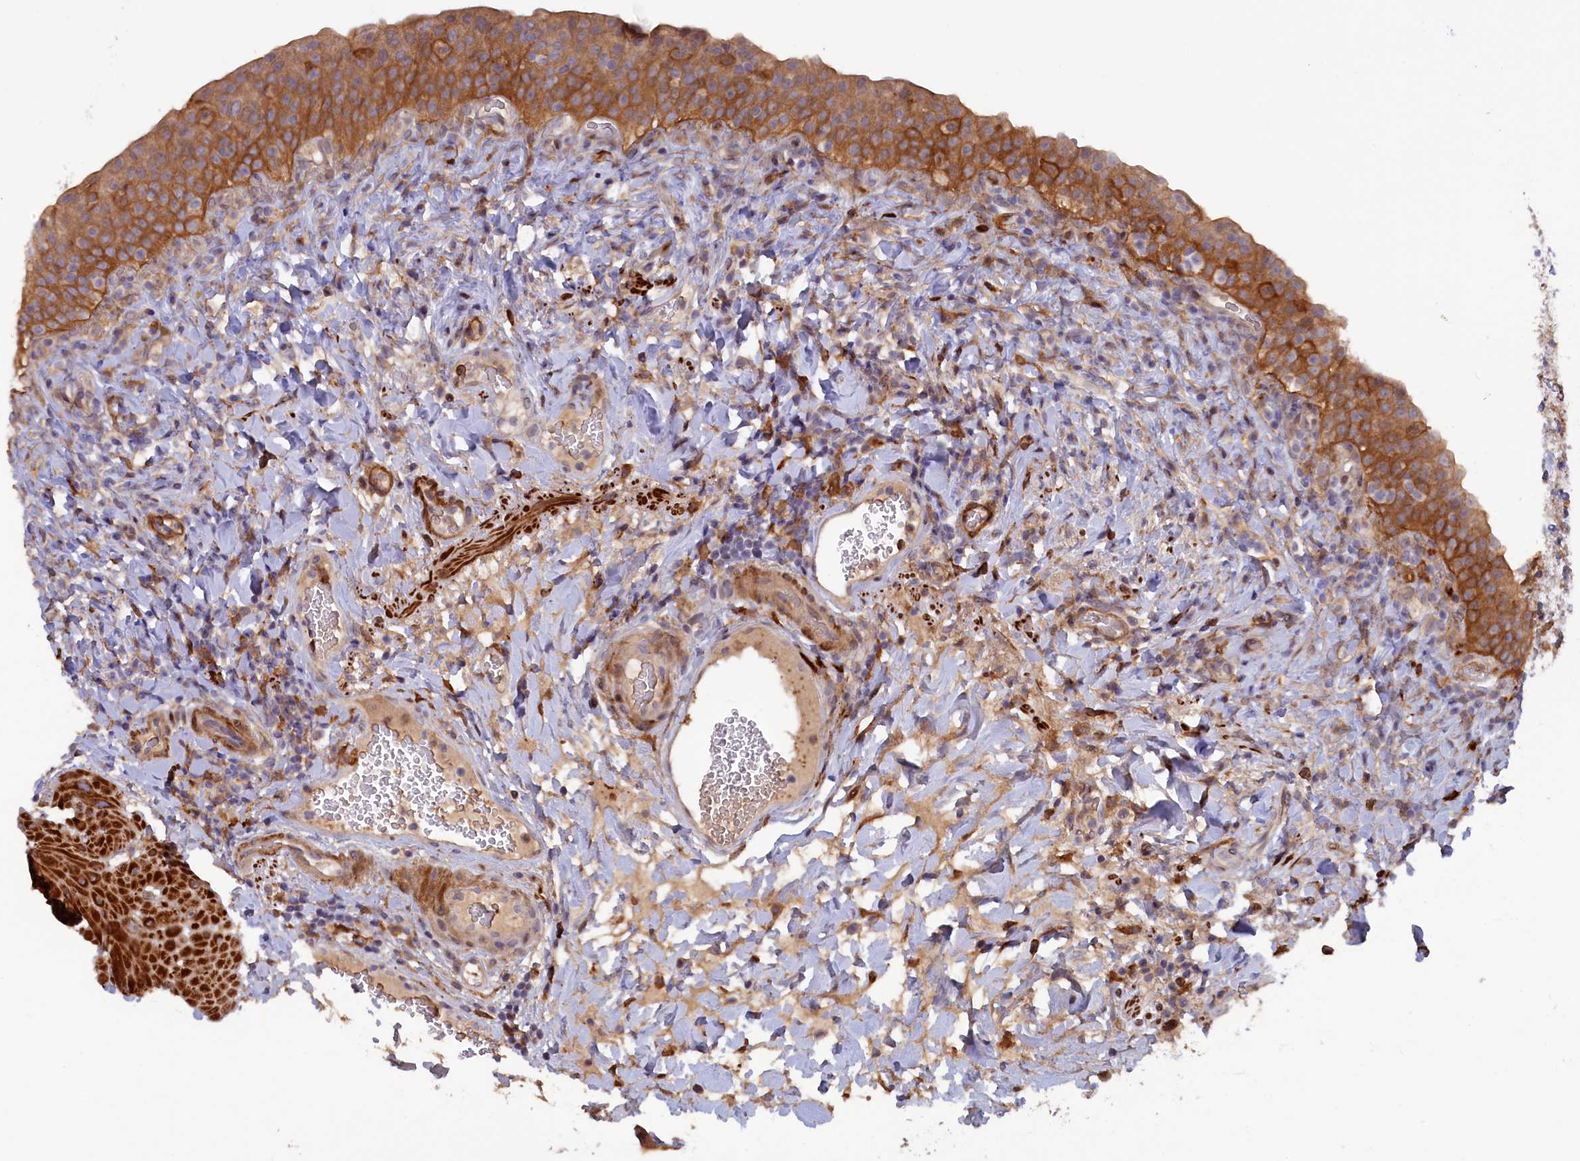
{"staining": {"intensity": "moderate", "quantity": ">75%", "location": "cytoplasmic/membranous"}, "tissue": "urinary bladder", "cell_type": "Urothelial cells", "image_type": "normal", "snomed": [{"axis": "morphology", "description": "Normal tissue, NOS"}, {"axis": "morphology", "description": "Inflammation, NOS"}, {"axis": "topography", "description": "Urinary bladder"}], "caption": "Immunohistochemical staining of unremarkable human urinary bladder demonstrates moderate cytoplasmic/membranous protein expression in about >75% of urothelial cells.", "gene": "FERMT1", "patient": {"sex": "male", "age": 64}}